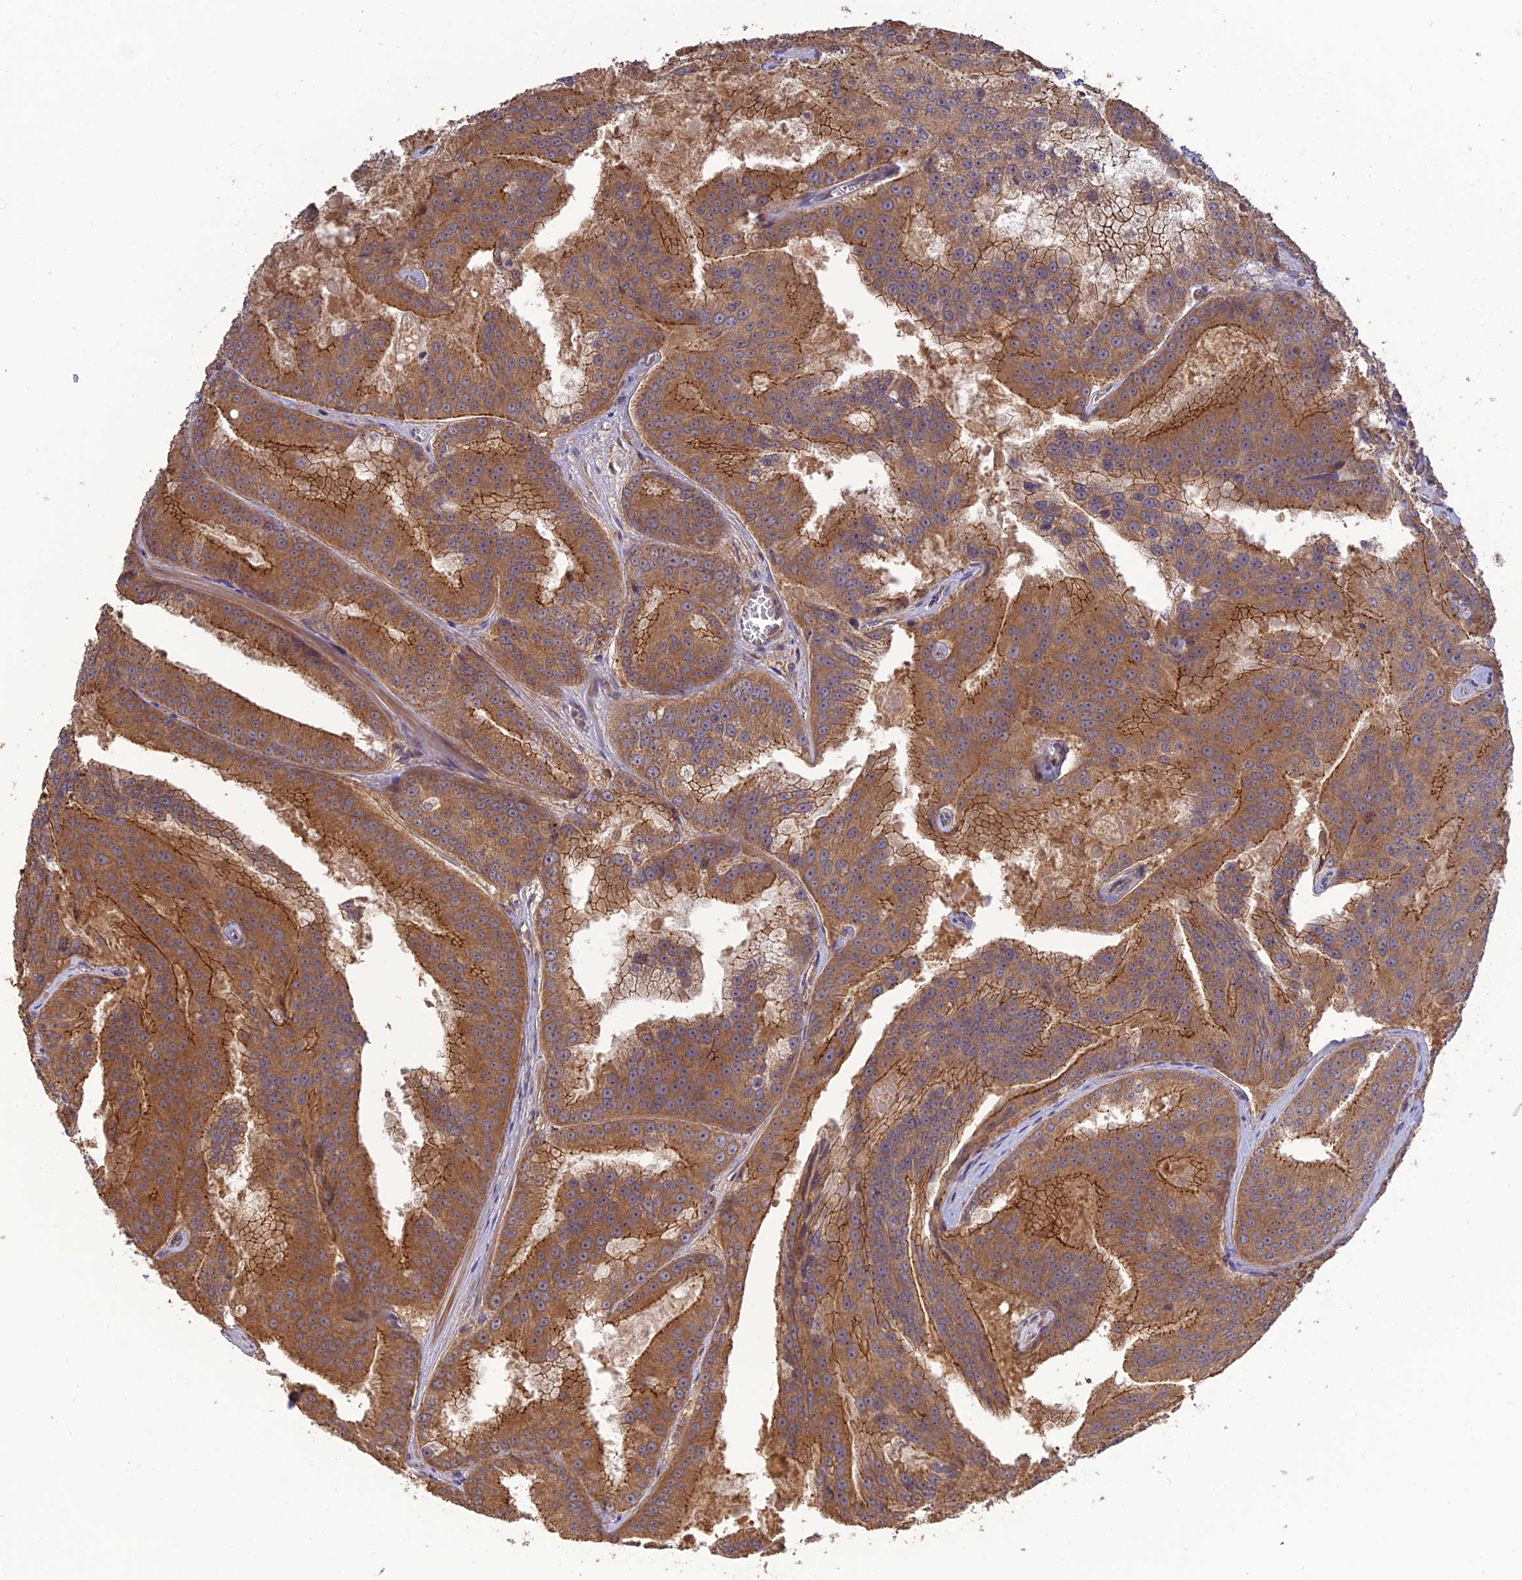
{"staining": {"intensity": "moderate", "quantity": ">75%", "location": "cytoplasmic/membranous"}, "tissue": "prostate cancer", "cell_type": "Tumor cells", "image_type": "cancer", "snomed": [{"axis": "morphology", "description": "Adenocarcinoma, High grade"}, {"axis": "topography", "description": "Prostate"}], "caption": "This is an image of immunohistochemistry (IHC) staining of prostate cancer, which shows moderate positivity in the cytoplasmic/membranous of tumor cells.", "gene": "ARHGAP40", "patient": {"sex": "male", "age": 61}}